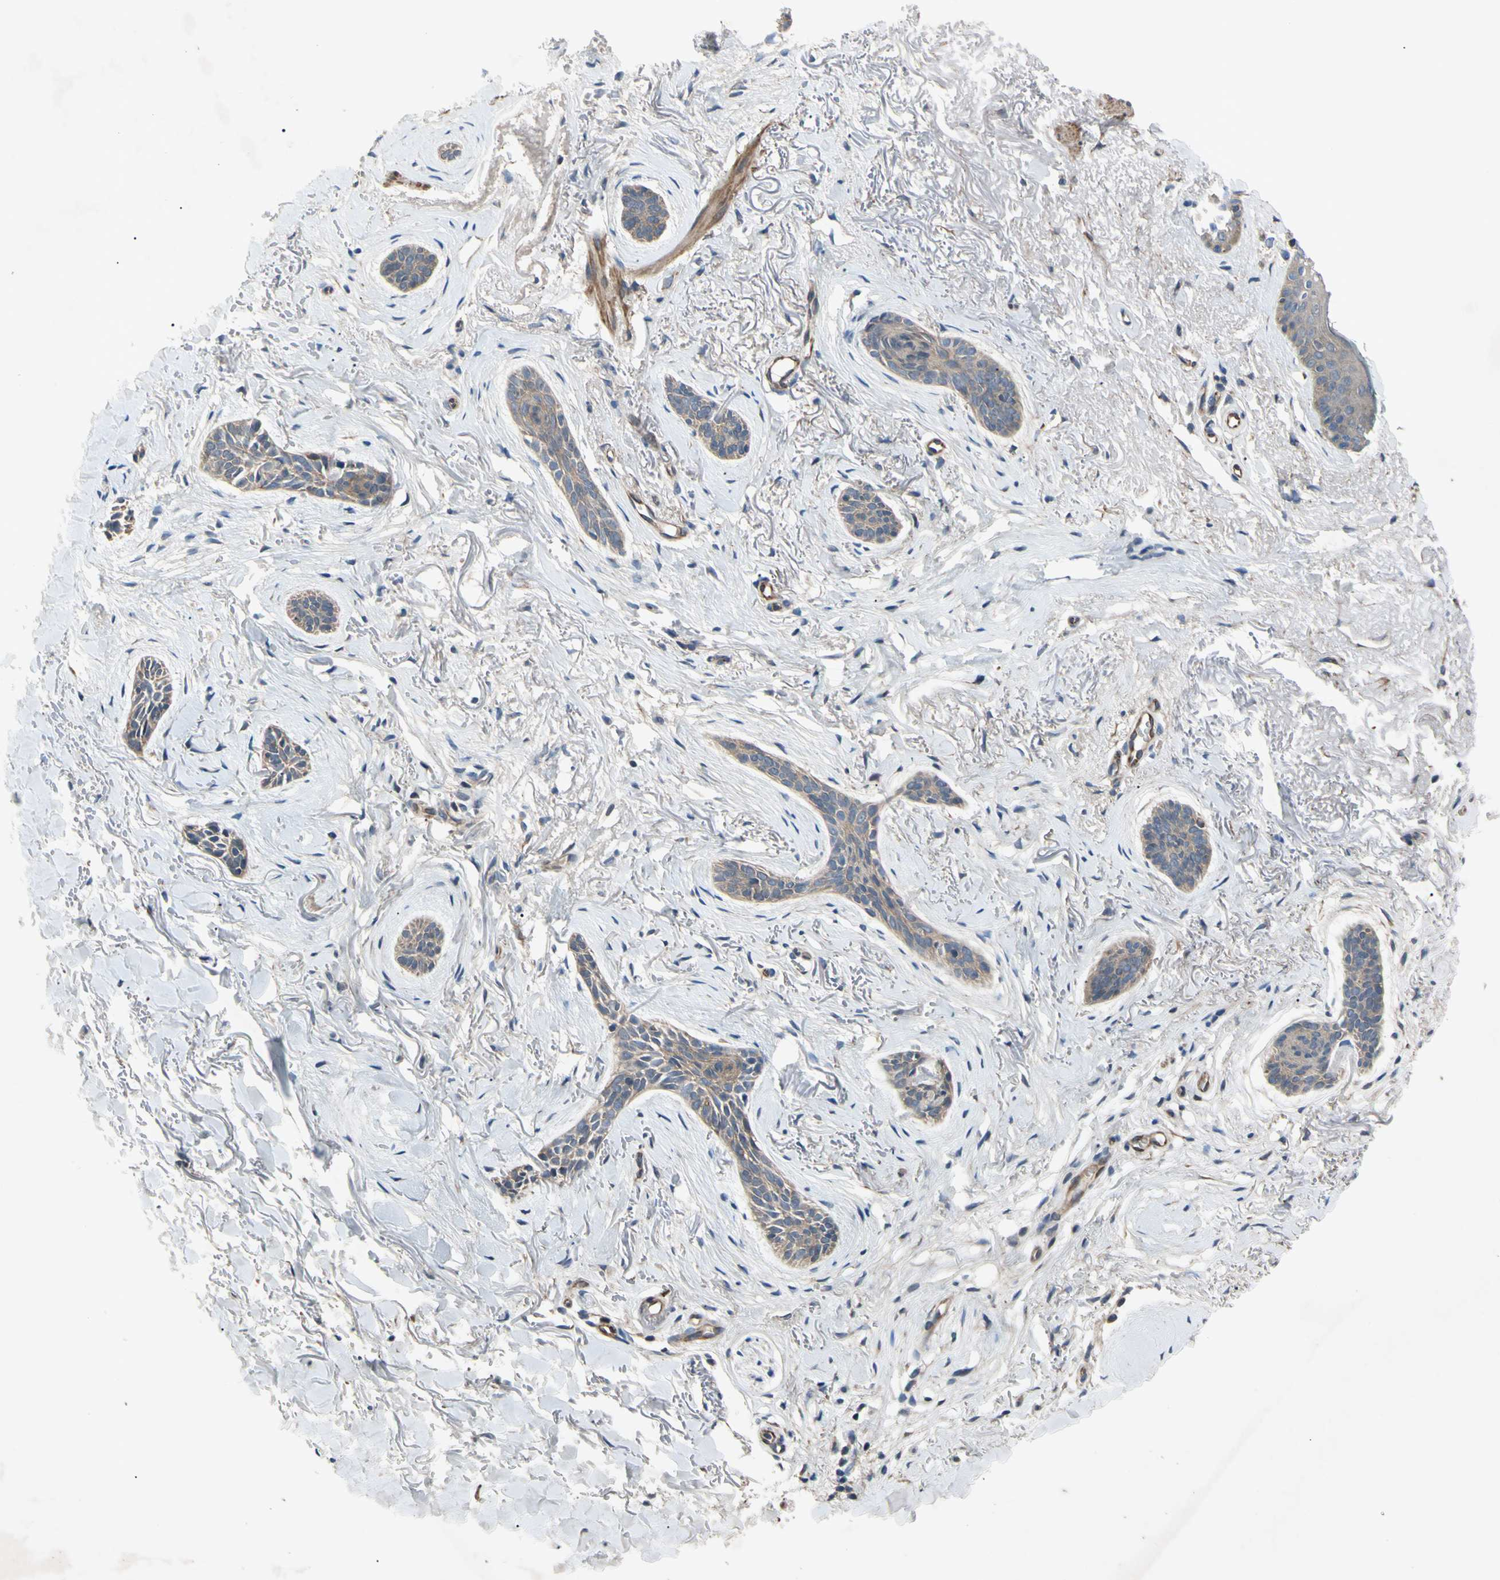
{"staining": {"intensity": "weak", "quantity": ">75%", "location": "cytoplasmic/membranous"}, "tissue": "skin cancer", "cell_type": "Tumor cells", "image_type": "cancer", "snomed": [{"axis": "morphology", "description": "Basal cell carcinoma"}, {"axis": "topography", "description": "Skin"}], "caption": "DAB (3,3'-diaminobenzidine) immunohistochemical staining of human skin basal cell carcinoma demonstrates weak cytoplasmic/membranous protein staining in about >75% of tumor cells.", "gene": "SVIL", "patient": {"sex": "female", "age": 84}}